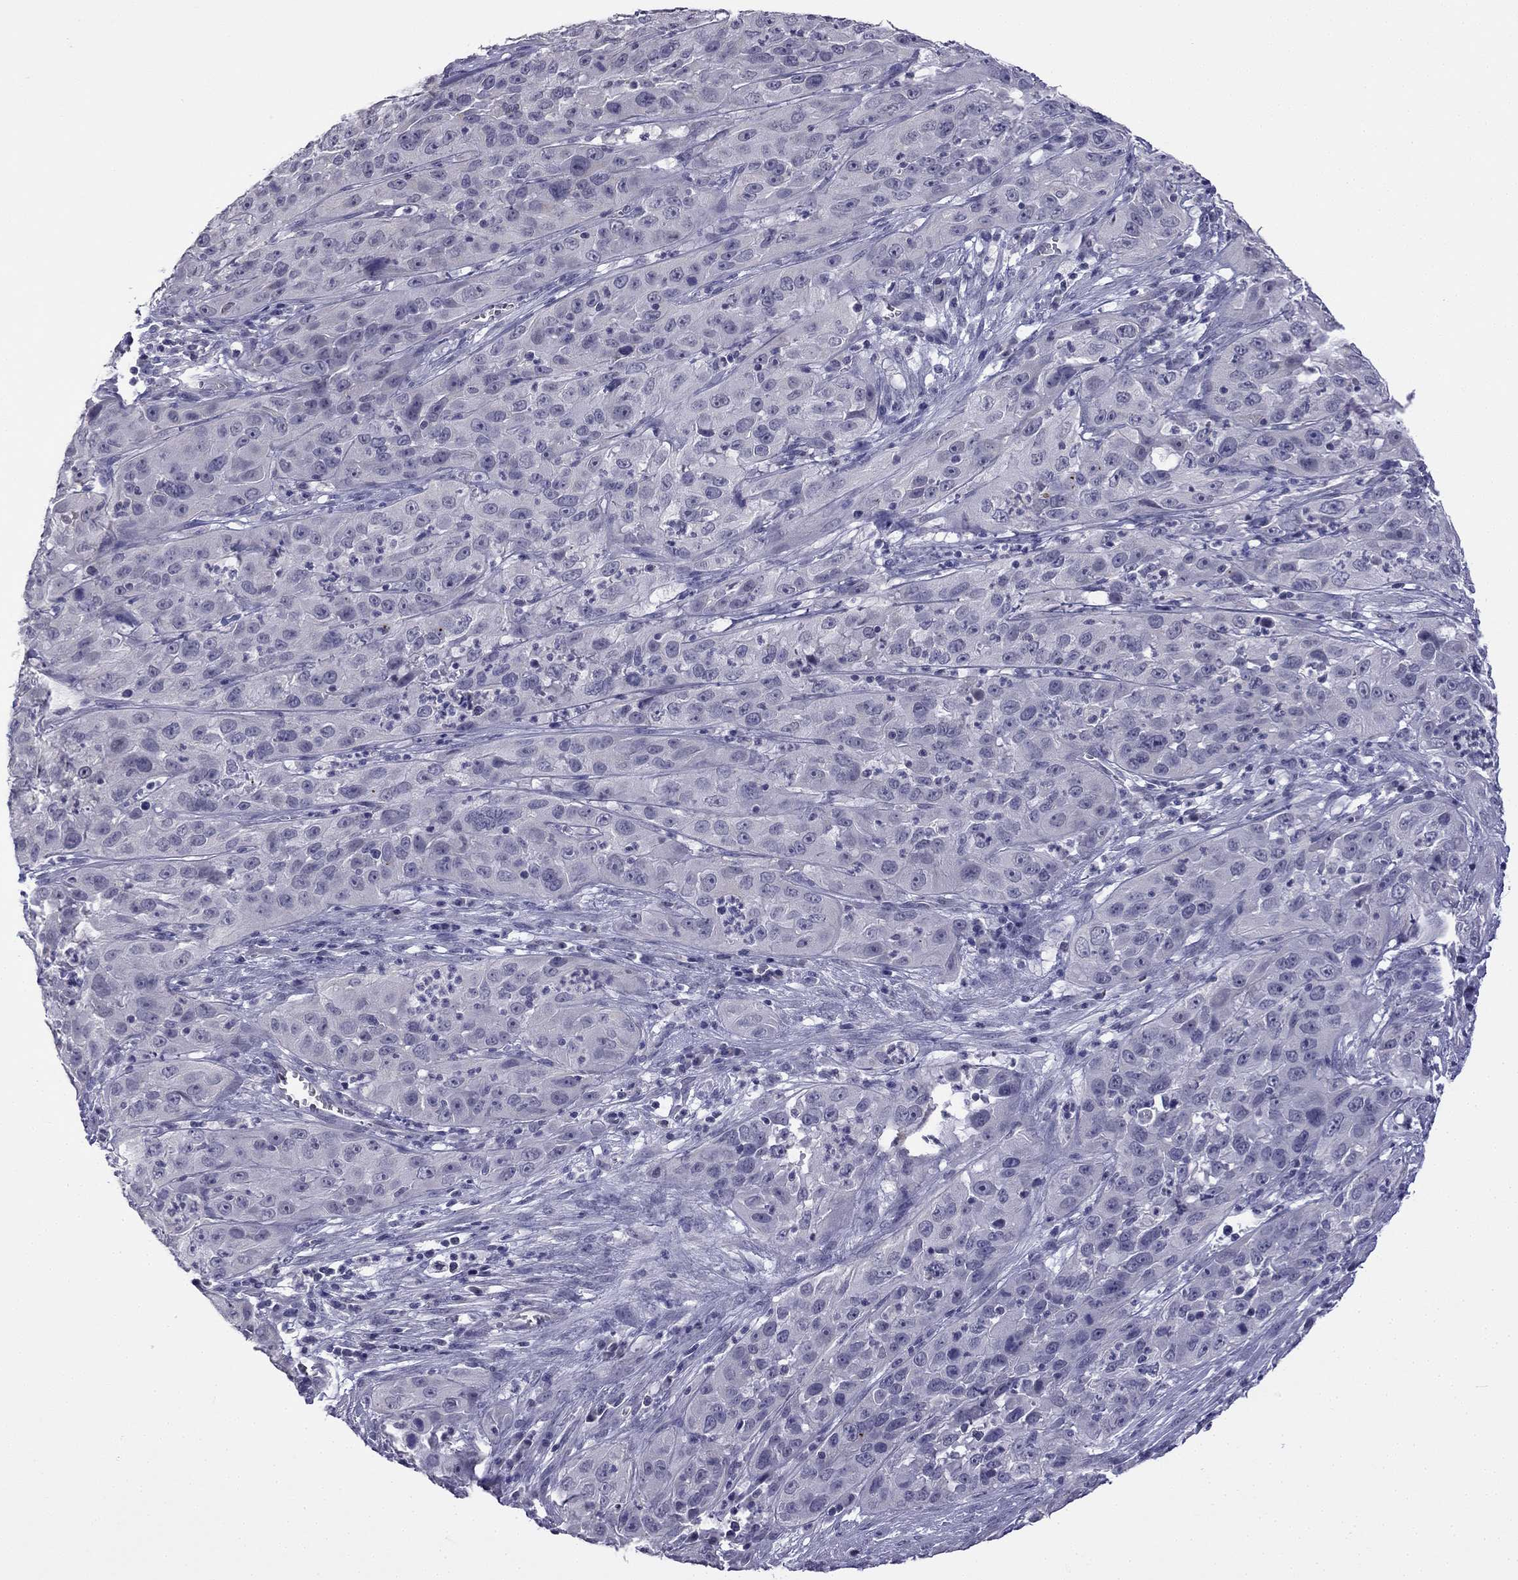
{"staining": {"intensity": "negative", "quantity": "none", "location": "none"}, "tissue": "cervical cancer", "cell_type": "Tumor cells", "image_type": "cancer", "snomed": [{"axis": "morphology", "description": "Squamous cell carcinoma, NOS"}, {"axis": "topography", "description": "Cervix"}], "caption": "Immunohistochemistry of human cervical cancer (squamous cell carcinoma) shows no staining in tumor cells.", "gene": "C5orf49", "patient": {"sex": "female", "age": 32}}